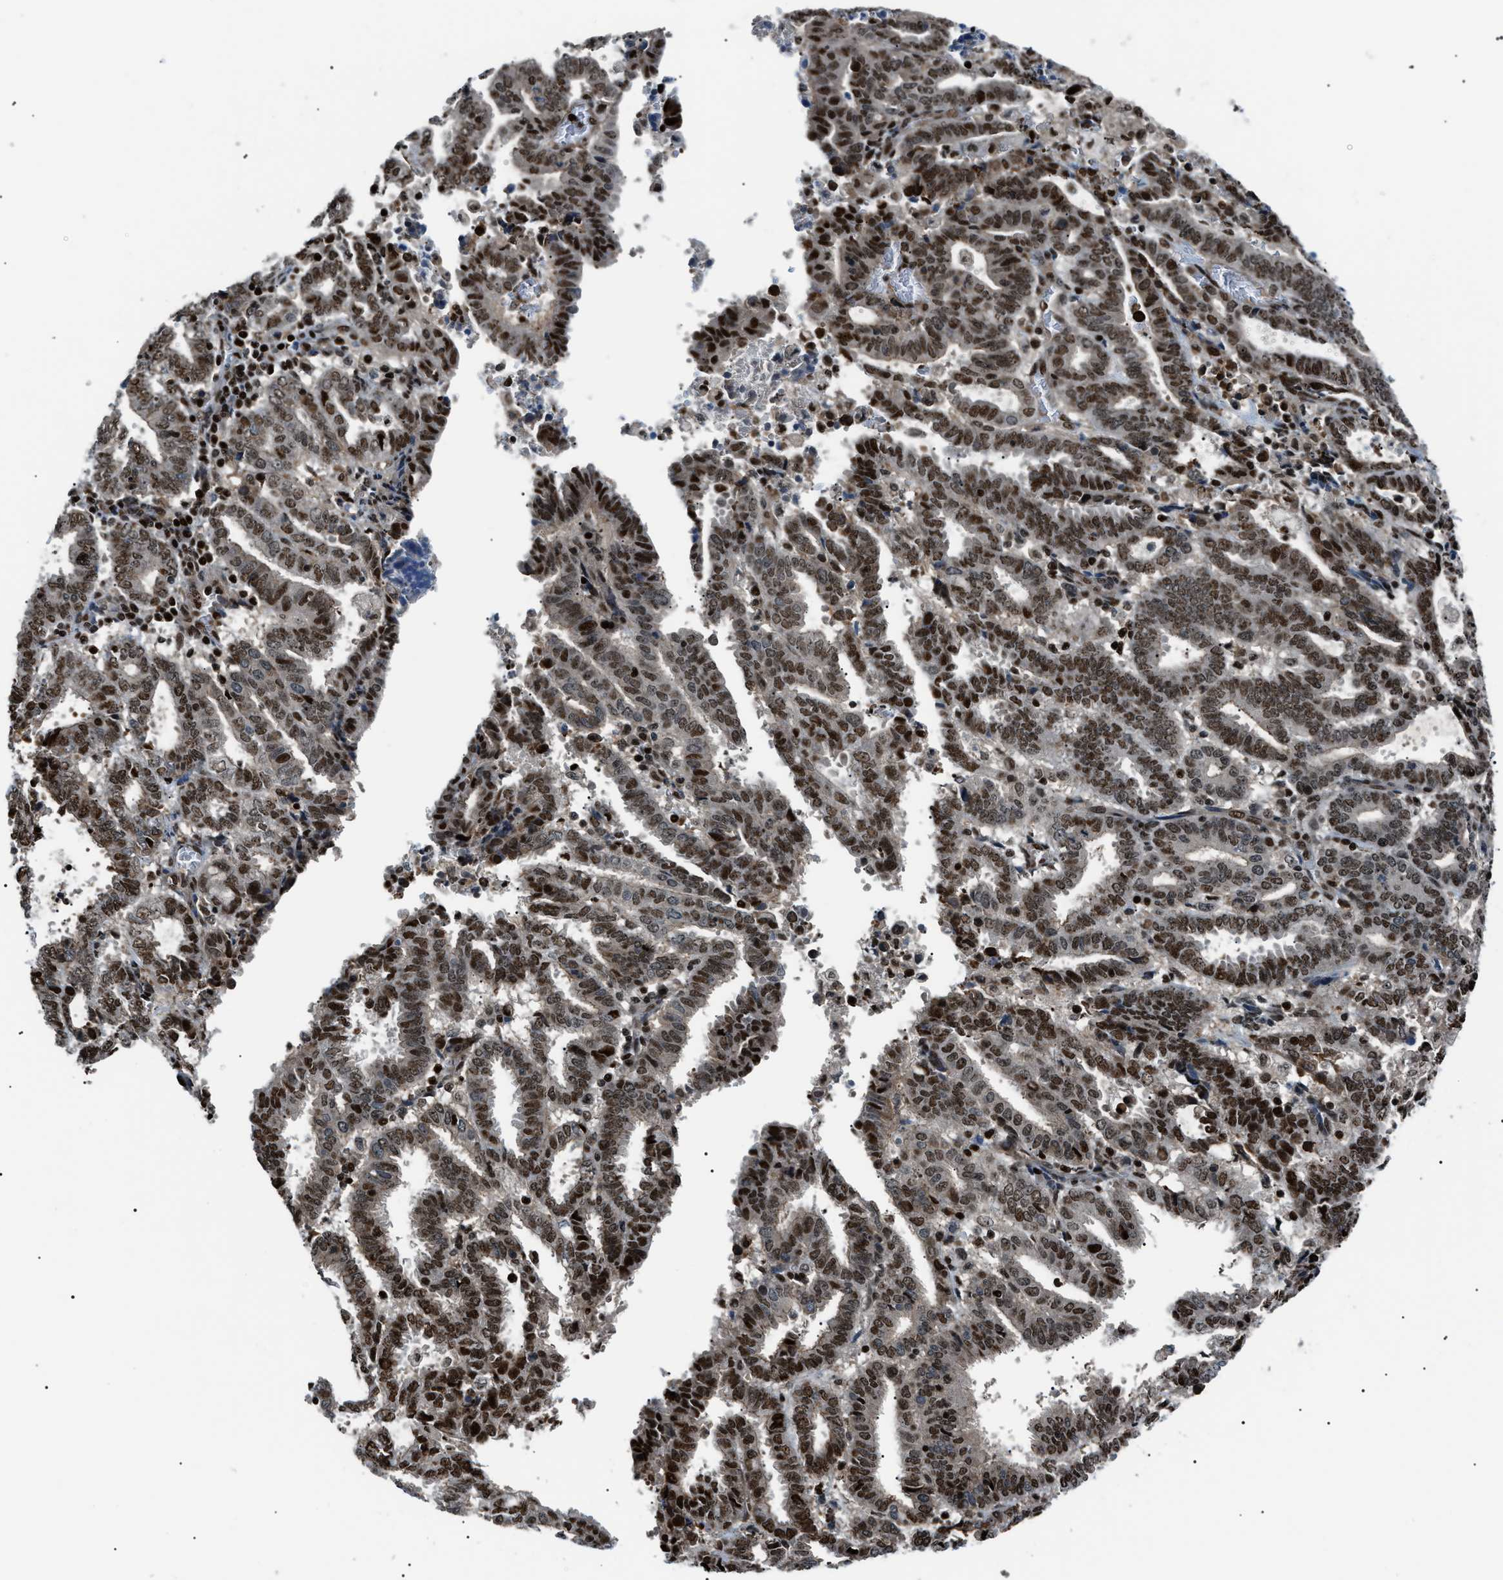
{"staining": {"intensity": "strong", "quantity": ">75%", "location": "nuclear"}, "tissue": "endometrial cancer", "cell_type": "Tumor cells", "image_type": "cancer", "snomed": [{"axis": "morphology", "description": "Adenocarcinoma, NOS"}, {"axis": "topography", "description": "Uterus"}], "caption": "Immunohistochemistry (IHC) micrograph of neoplastic tissue: human adenocarcinoma (endometrial) stained using immunohistochemistry (IHC) displays high levels of strong protein expression localized specifically in the nuclear of tumor cells, appearing as a nuclear brown color.", "gene": "PRKX", "patient": {"sex": "female", "age": 83}}